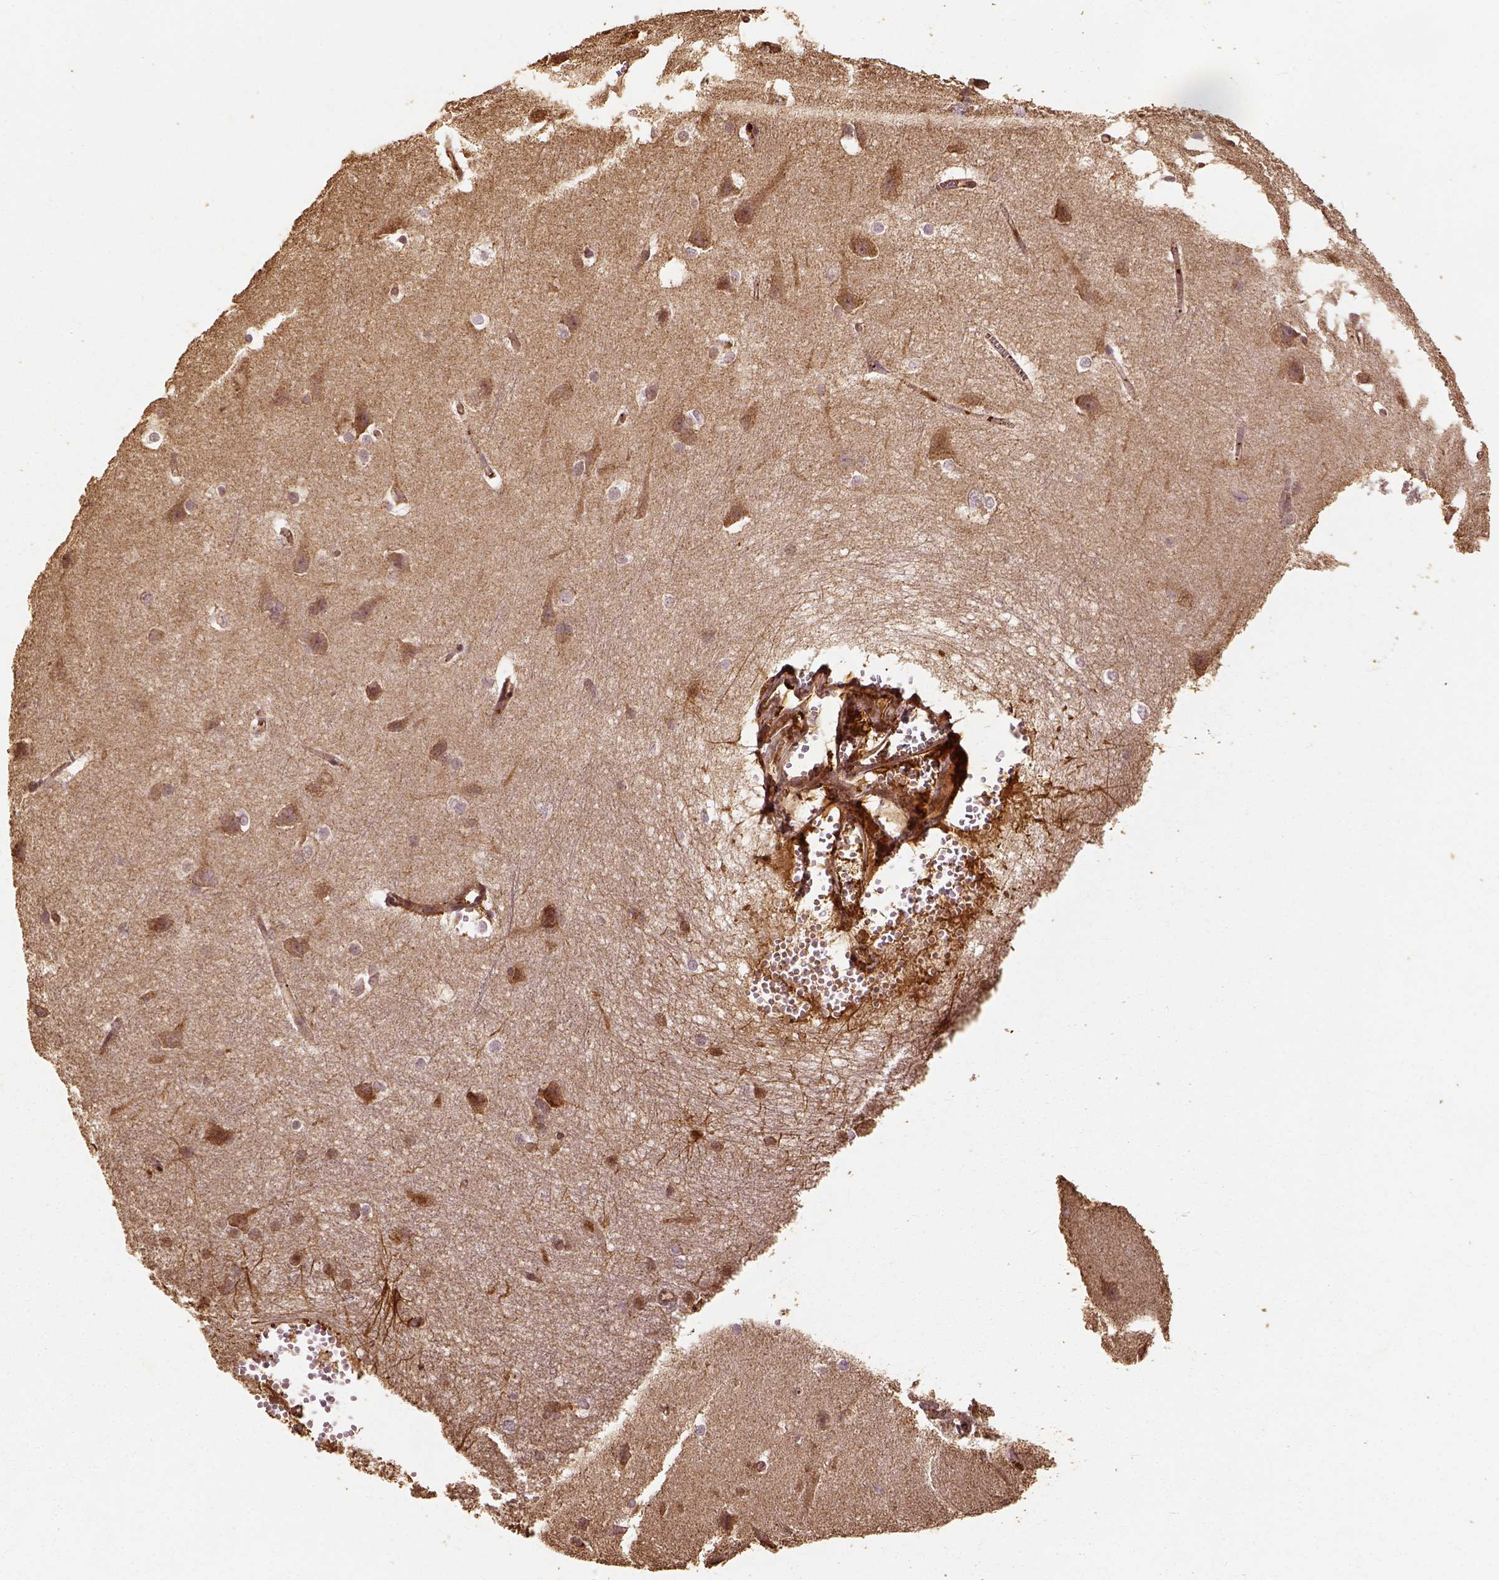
{"staining": {"intensity": "weak", "quantity": "25%-75%", "location": "cytoplasmic/membranous"}, "tissue": "cerebral cortex", "cell_type": "Endothelial cells", "image_type": "normal", "snomed": [{"axis": "morphology", "description": "Normal tissue, NOS"}, {"axis": "topography", "description": "Cerebral cortex"}], "caption": "Immunohistochemical staining of normal human cerebral cortex shows low levels of weak cytoplasmic/membranous positivity in about 25%-75% of endothelial cells. The protein of interest is shown in brown color, while the nuclei are stained blue.", "gene": "VEGFA", "patient": {"sex": "male", "age": 37}}